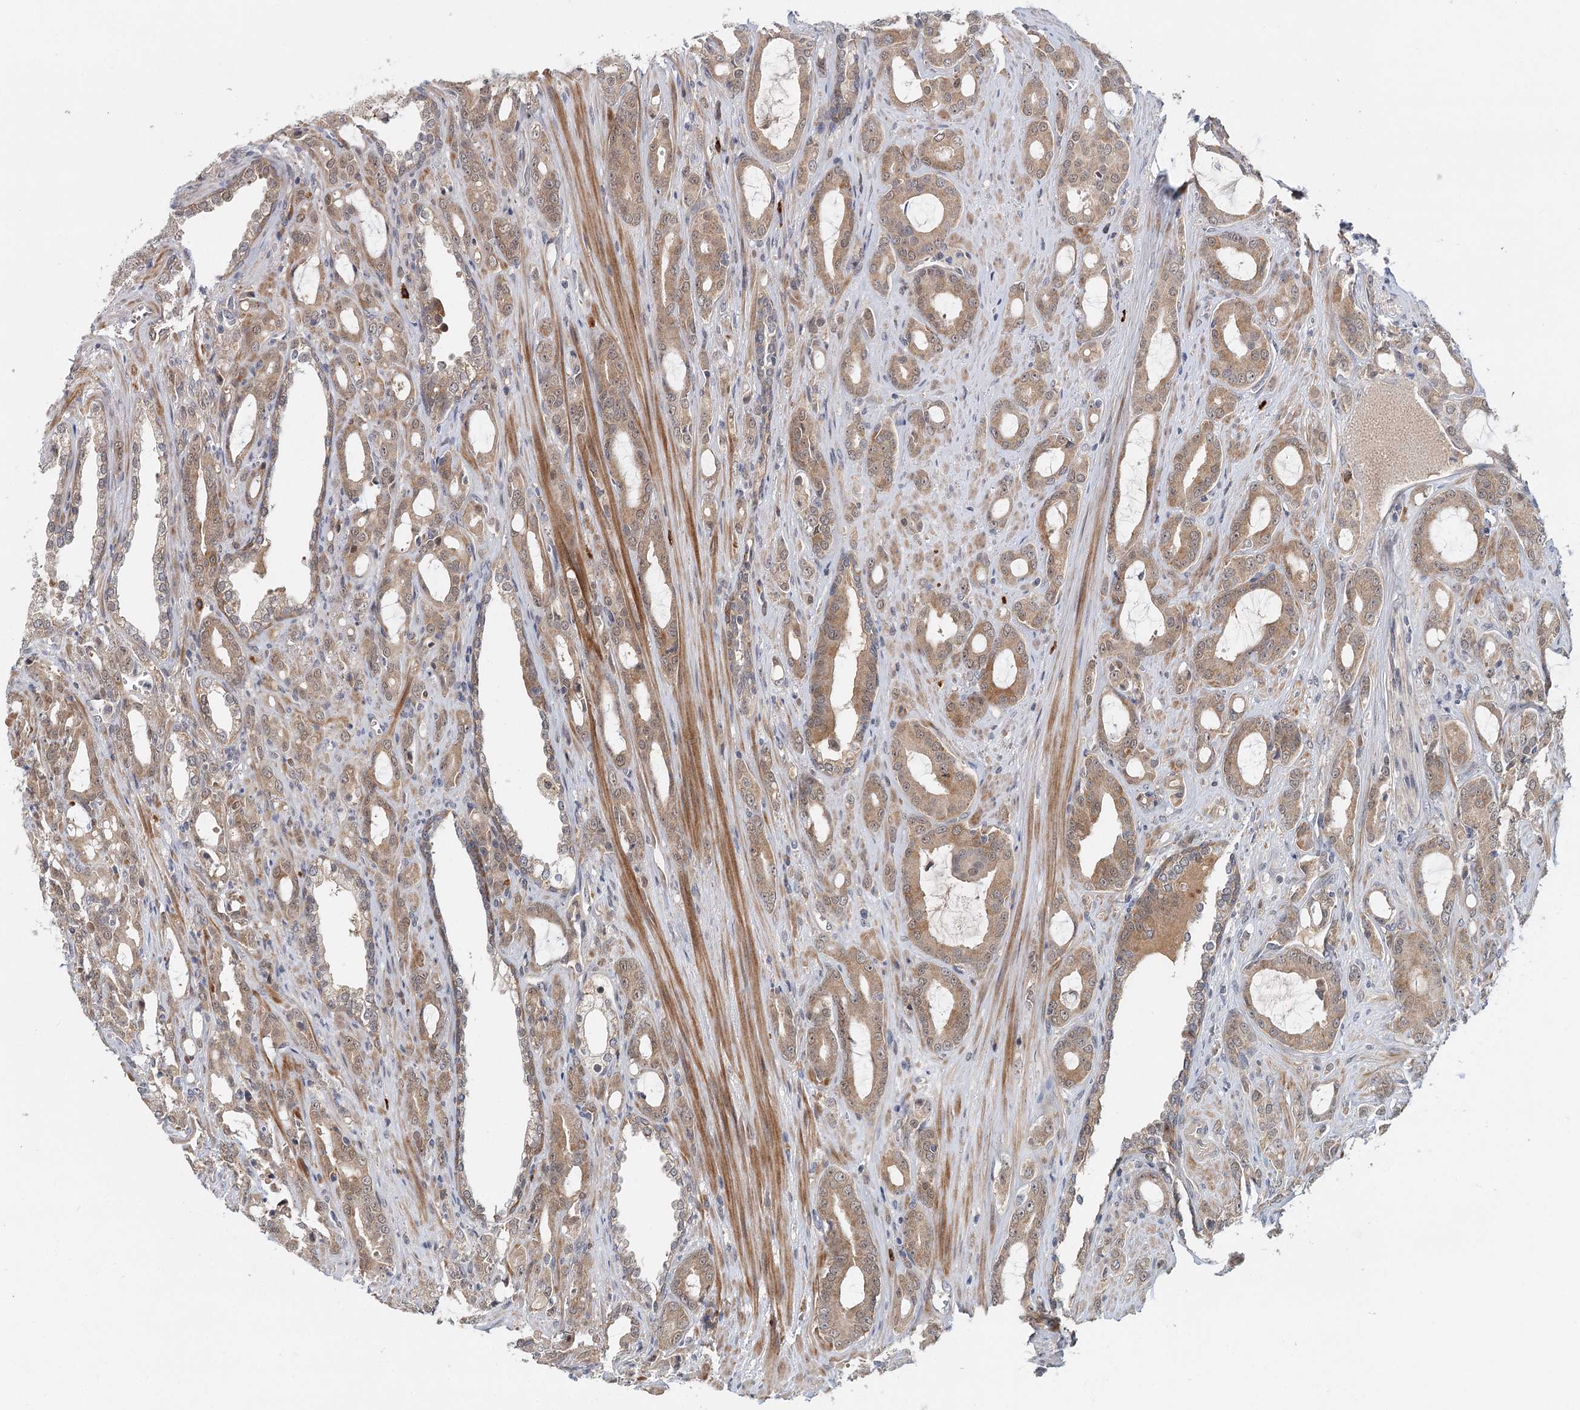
{"staining": {"intensity": "moderate", "quantity": ">75%", "location": "cytoplasmic/membranous"}, "tissue": "prostate cancer", "cell_type": "Tumor cells", "image_type": "cancer", "snomed": [{"axis": "morphology", "description": "Adenocarcinoma, High grade"}, {"axis": "topography", "description": "Prostate"}], "caption": "A brown stain labels moderate cytoplasmic/membranous expression of a protein in human prostate high-grade adenocarcinoma tumor cells.", "gene": "AP3B1", "patient": {"sex": "male", "age": 72}}